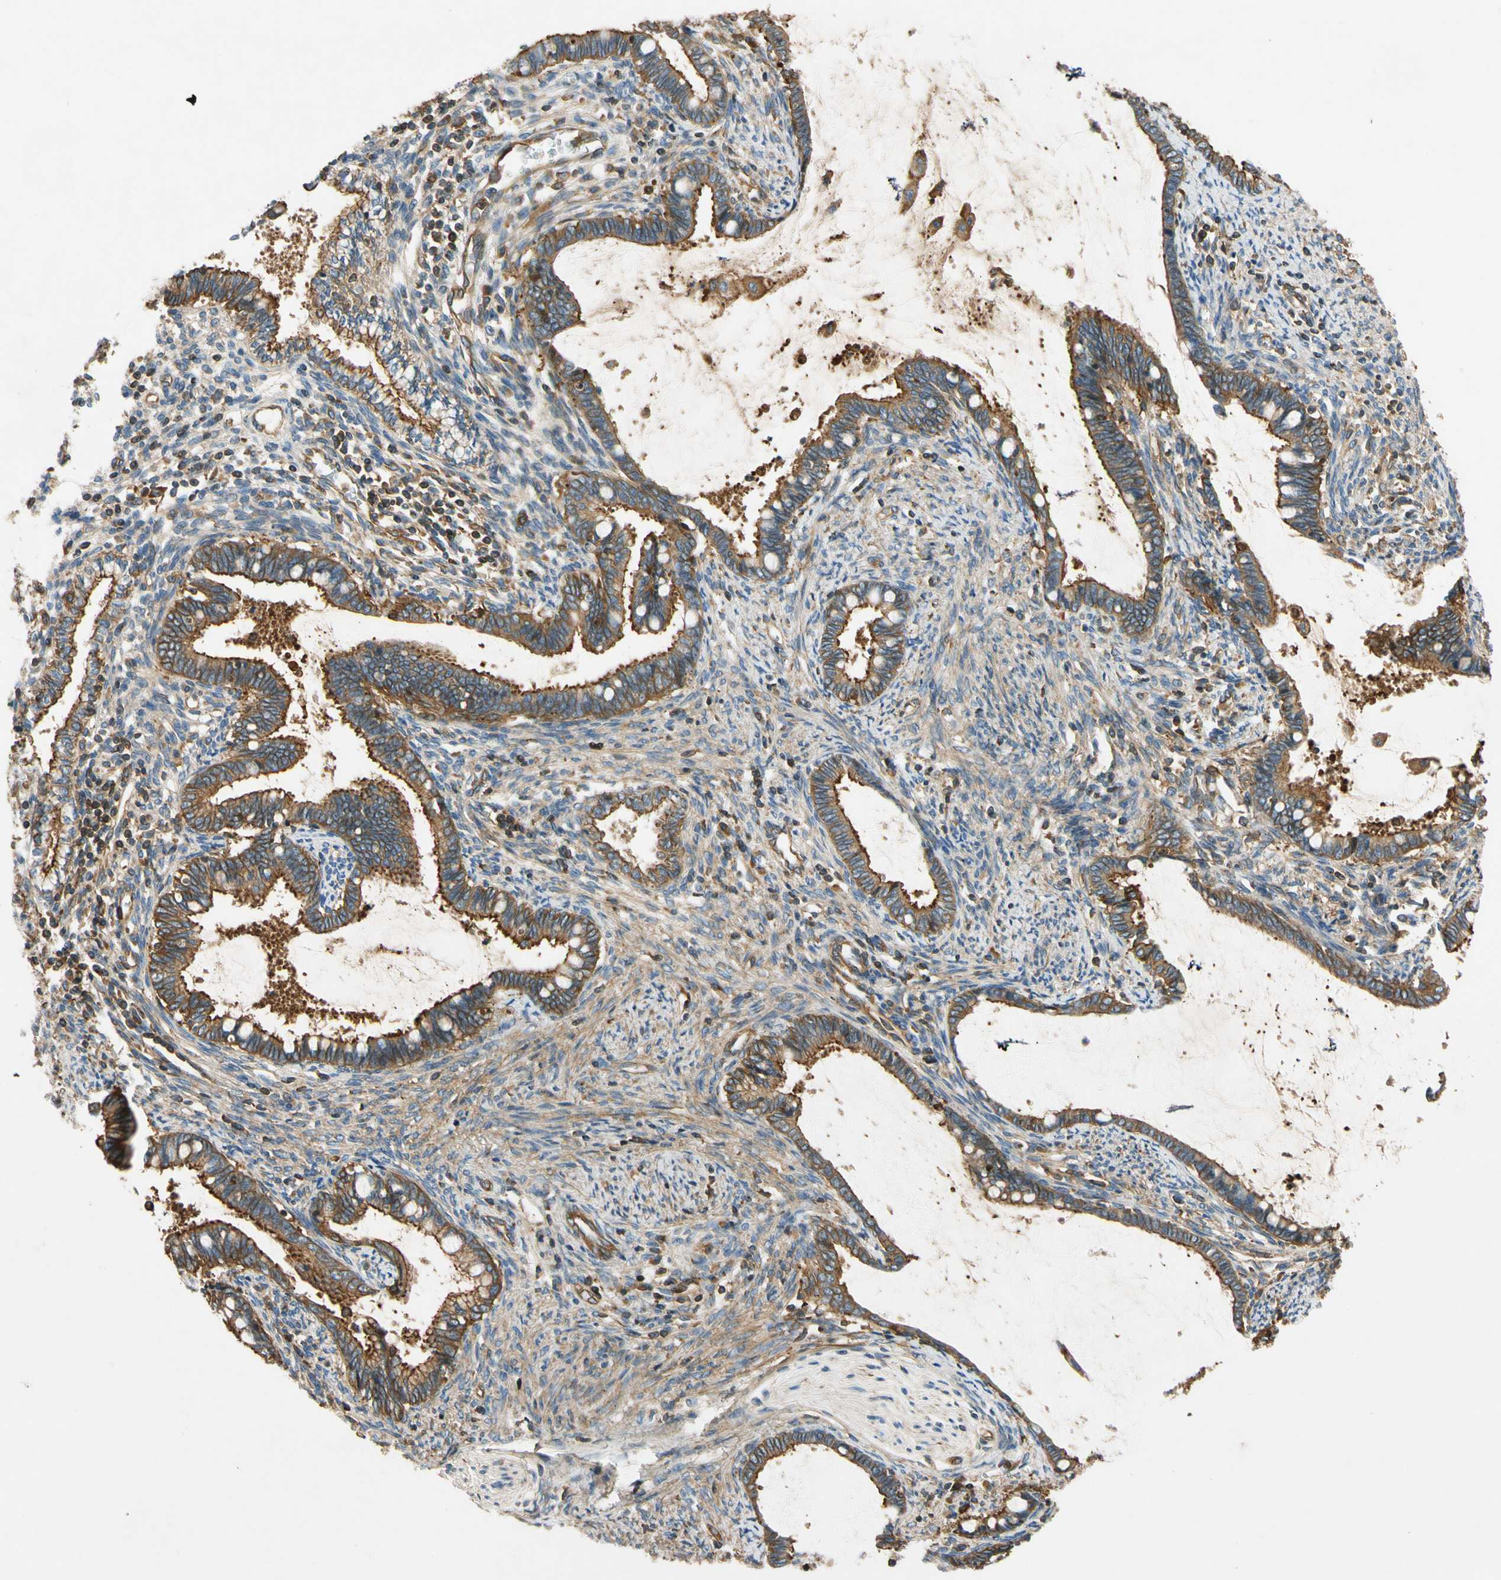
{"staining": {"intensity": "strong", "quantity": ">75%", "location": "cytoplasmic/membranous"}, "tissue": "cervical cancer", "cell_type": "Tumor cells", "image_type": "cancer", "snomed": [{"axis": "morphology", "description": "Adenocarcinoma, NOS"}, {"axis": "topography", "description": "Cervix"}], "caption": "Cervical cancer (adenocarcinoma) stained with immunohistochemistry (IHC) demonstrates strong cytoplasmic/membranous expression in about >75% of tumor cells.", "gene": "TCP11L1", "patient": {"sex": "female", "age": 44}}